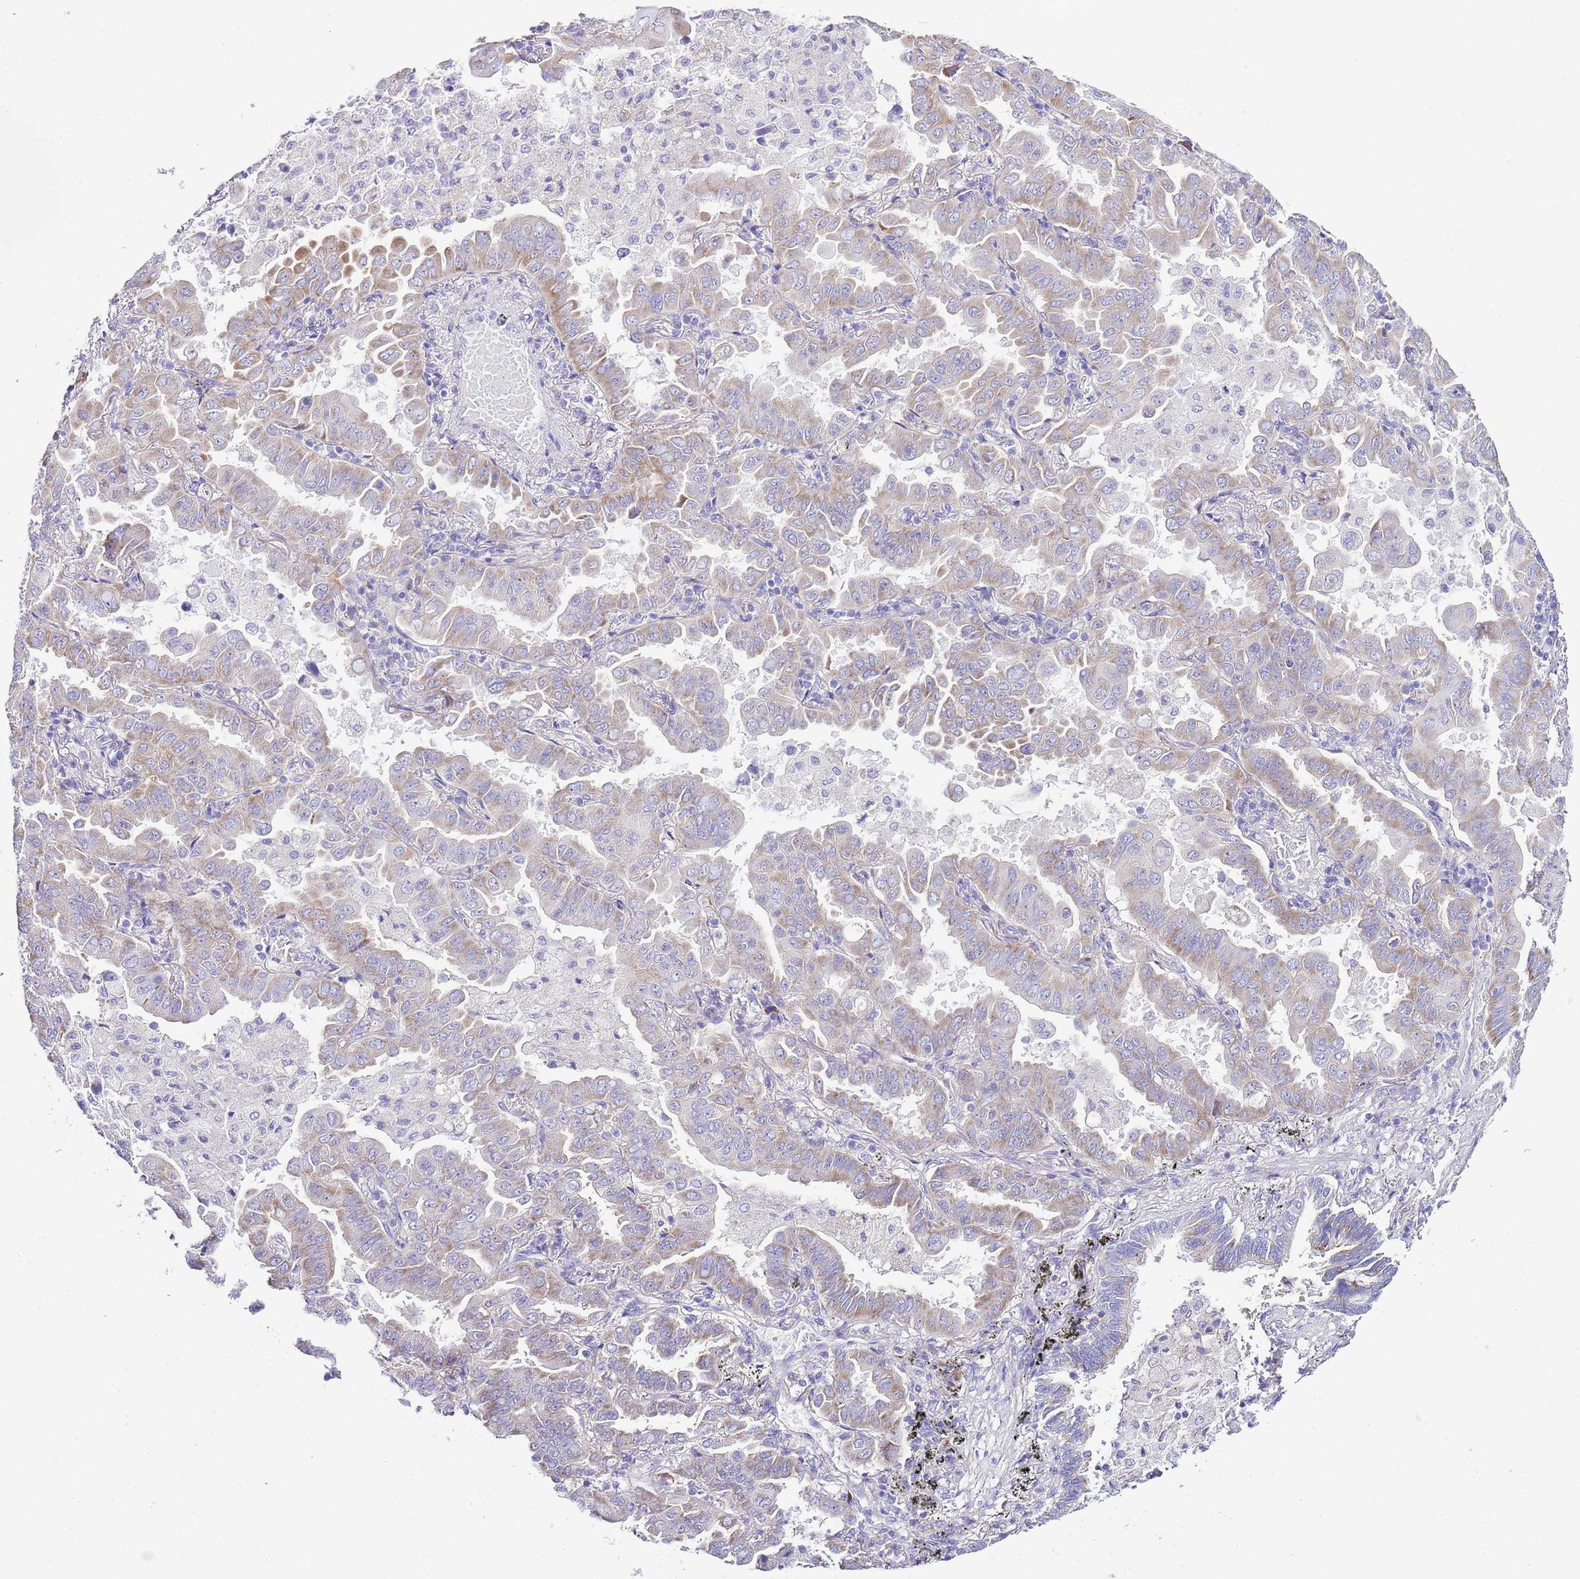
{"staining": {"intensity": "weak", "quantity": "25%-75%", "location": "cytoplasmic/membranous"}, "tissue": "lung cancer", "cell_type": "Tumor cells", "image_type": "cancer", "snomed": [{"axis": "morphology", "description": "Adenocarcinoma, NOS"}, {"axis": "topography", "description": "Lung"}], "caption": "A photomicrograph of human adenocarcinoma (lung) stained for a protein displays weak cytoplasmic/membranous brown staining in tumor cells.", "gene": "RPS10", "patient": {"sex": "male", "age": 64}}